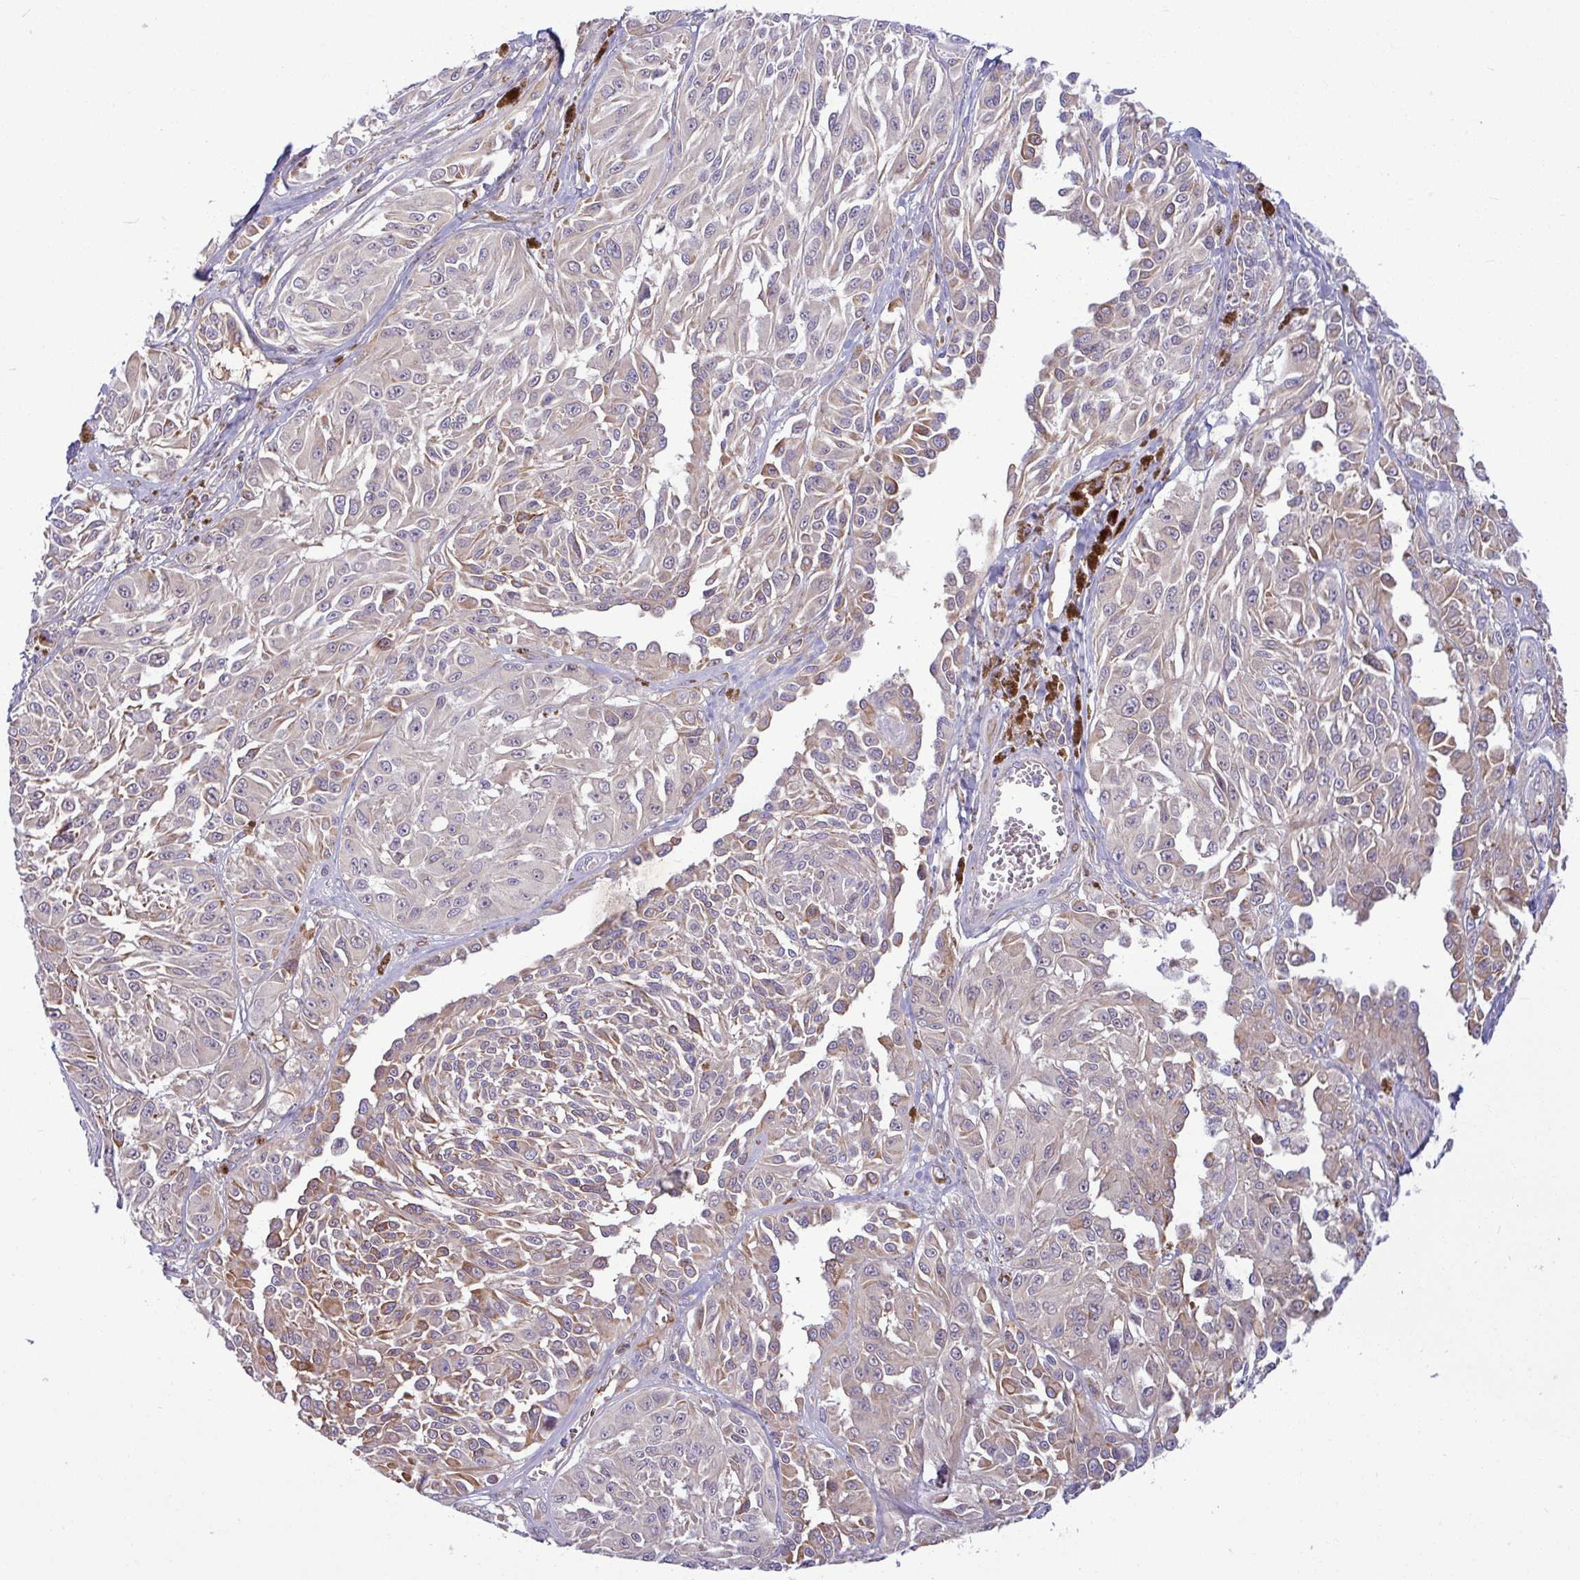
{"staining": {"intensity": "moderate", "quantity": "<25%", "location": "cytoplasmic/membranous"}, "tissue": "melanoma", "cell_type": "Tumor cells", "image_type": "cancer", "snomed": [{"axis": "morphology", "description": "Malignant melanoma, NOS"}, {"axis": "topography", "description": "Skin"}], "caption": "Malignant melanoma tissue demonstrates moderate cytoplasmic/membranous positivity in about <25% of tumor cells (brown staining indicates protein expression, while blue staining denotes nuclei).", "gene": "B4GALNT4", "patient": {"sex": "male", "age": 94}}